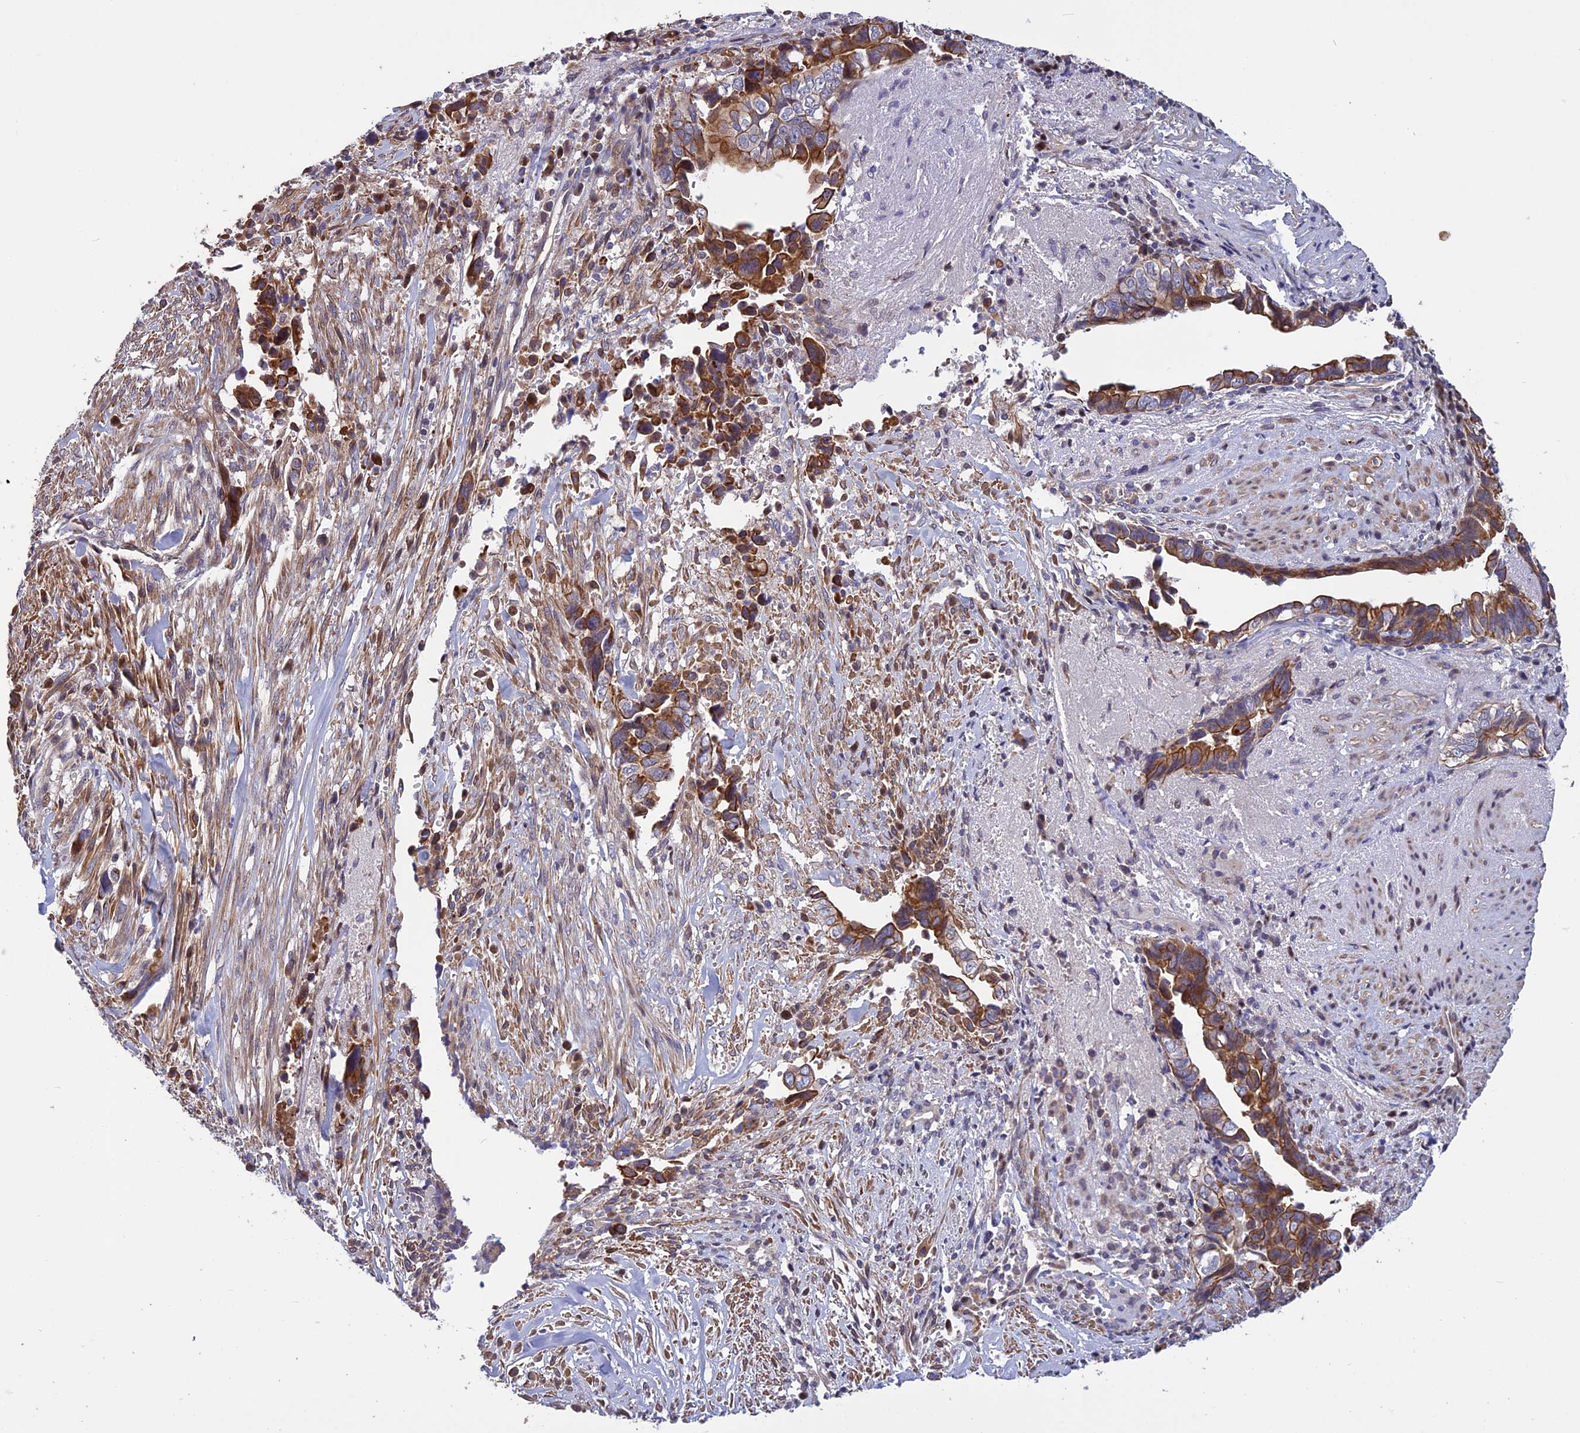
{"staining": {"intensity": "strong", "quantity": "25%-75%", "location": "cytoplasmic/membranous"}, "tissue": "liver cancer", "cell_type": "Tumor cells", "image_type": "cancer", "snomed": [{"axis": "morphology", "description": "Cholangiocarcinoma"}, {"axis": "topography", "description": "Liver"}], "caption": "Protein staining of liver cancer (cholangiocarcinoma) tissue displays strong cytoplasmic/membranous positivity in approximately 25%-75% of tumor cells. (DAB IHC, brown staining for protein, blue staining for nuclei).", "gene": "SPG21", "patient": {"sex": "female", "age": 79}}